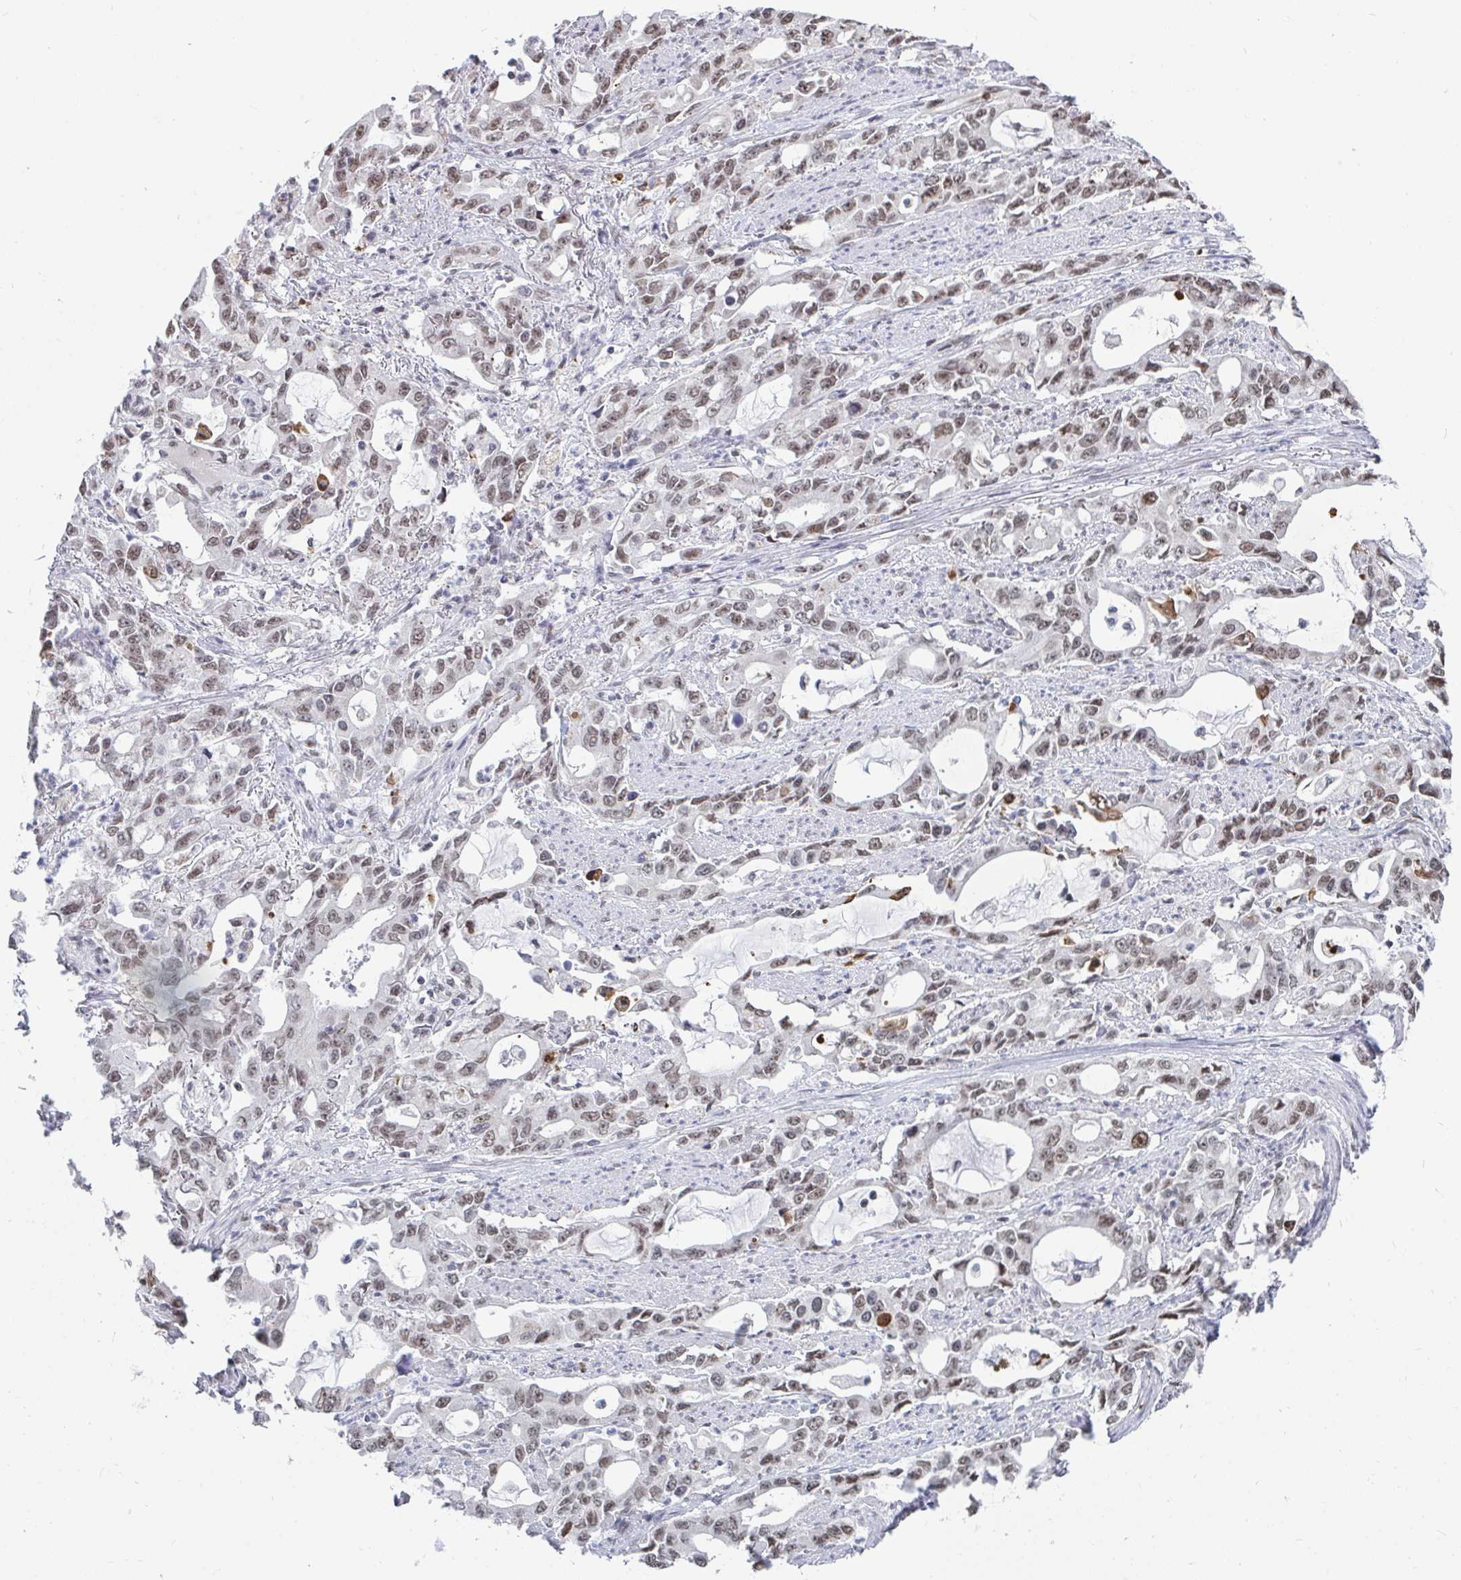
{"staining": {"intensity": "weak", "quantity": ">75%", "location": "nuclear"}, "tissue": "stomach cancer", "cell_type": "Tumor cells", "image_type": "cancer", "snomed": [{"axis": "morphology", "description": "Adenocarcinoma, NOS"}, {"axis": "topography", "description": "Stomach, upper"}], "caption": "About >75% of tumor cells in stomach cancer reveal weak nuclear protein positivity as visualized by brown immunohistochemical staining.", "gene": "TRIP12", "patient": {"sex": "male", "age": 85}}